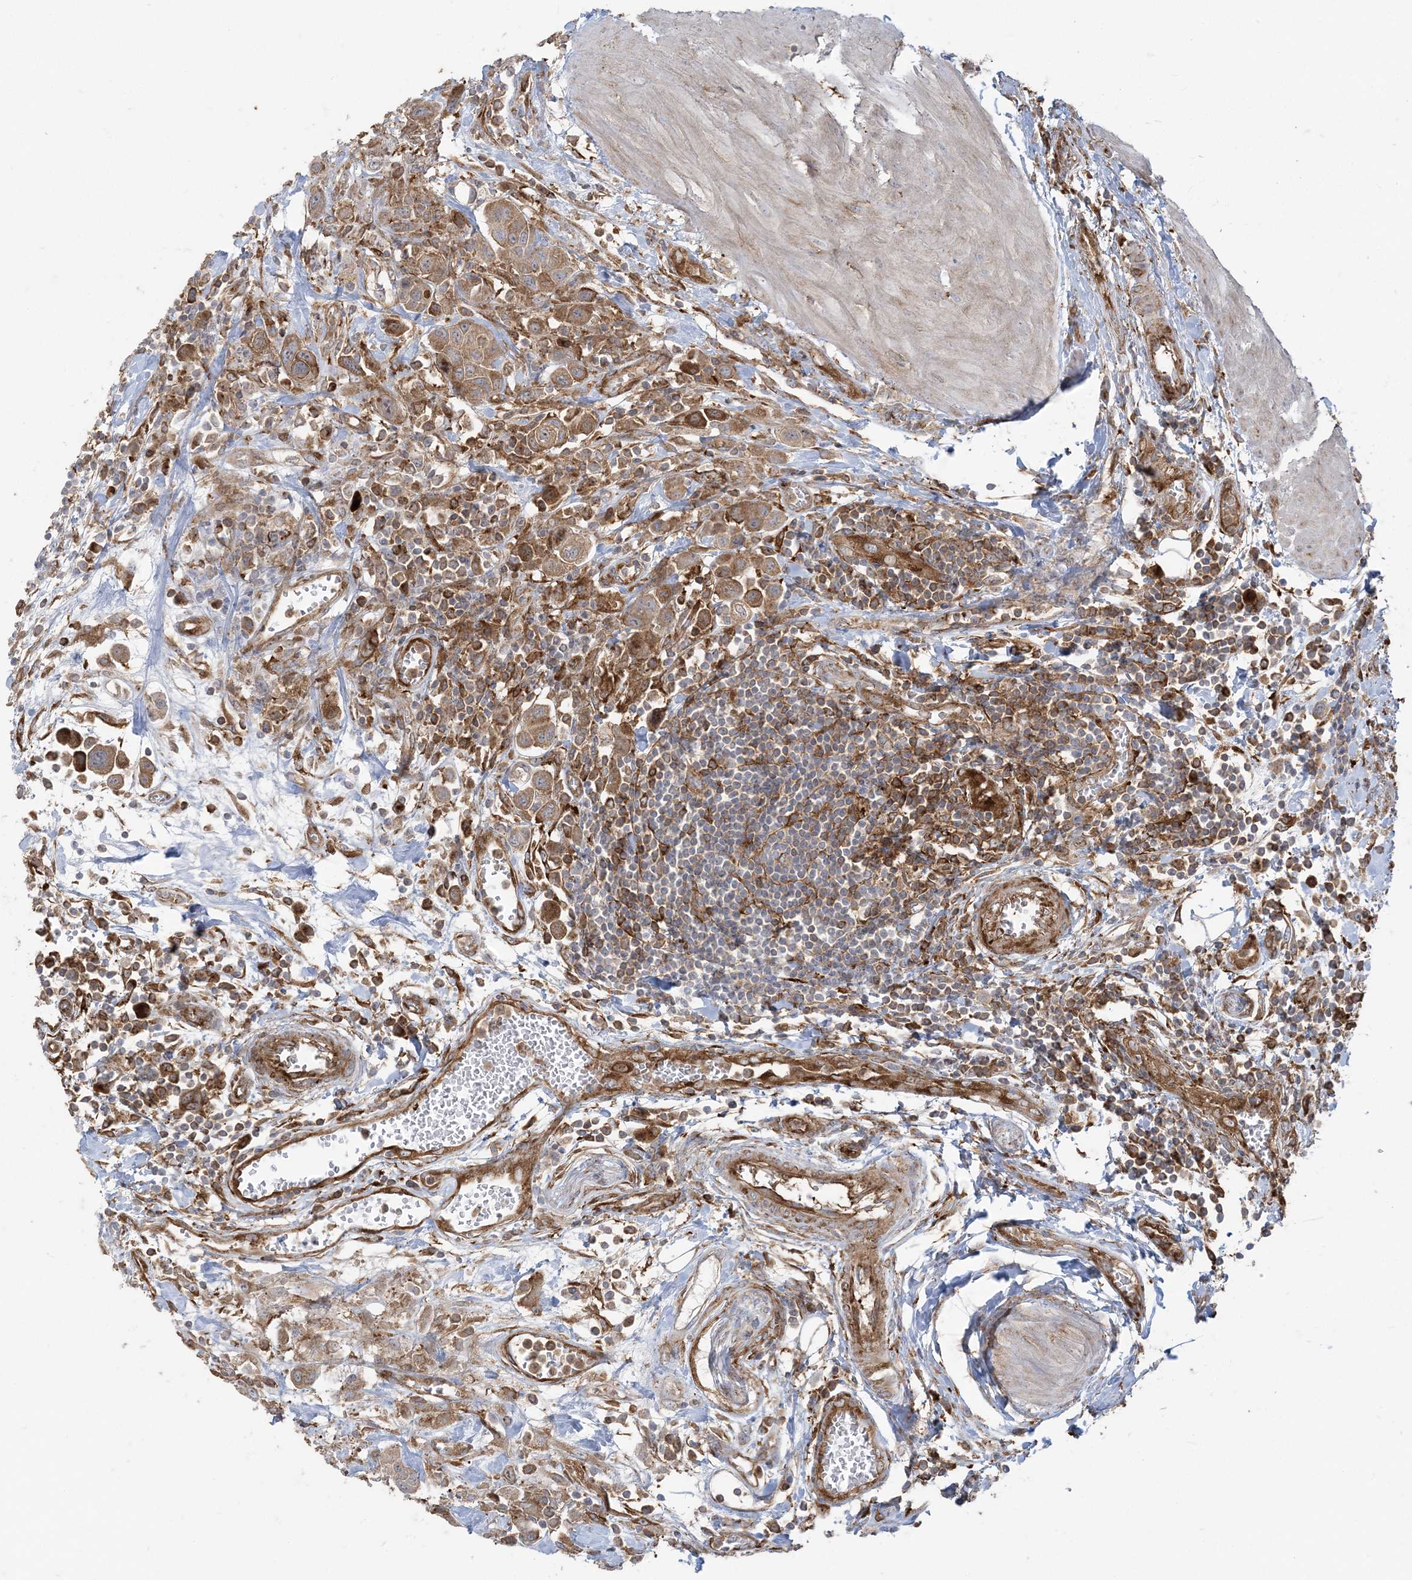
{"staining": {"intensity": "moderate", "quantity": ">75%", "location": "cytoplasmic/membranous"}, "tissue": "urothelial cancer", "cell_type": "Tumor cells", "image_type": "cancer", "snomed": [{"axis": "morphology", "description": "Urothelial carcinoma, High grade"}, {"axis": "topography", "description": "Urinary bladder"}], "caption": "Immunohistochemistry (IHC) (DAB (3,3'-diaminobenzidine)) staining of urothelial cancer reveals moderate cytoplasmic/membranous protein expression in about >75% of tumor cells. Using DAB (brown) and hematoxylin (blue) stains, captured at high magnification using brightfield microscopy.", "gene": "DERL3", "patient": {"sex": "male", "age": 50}}